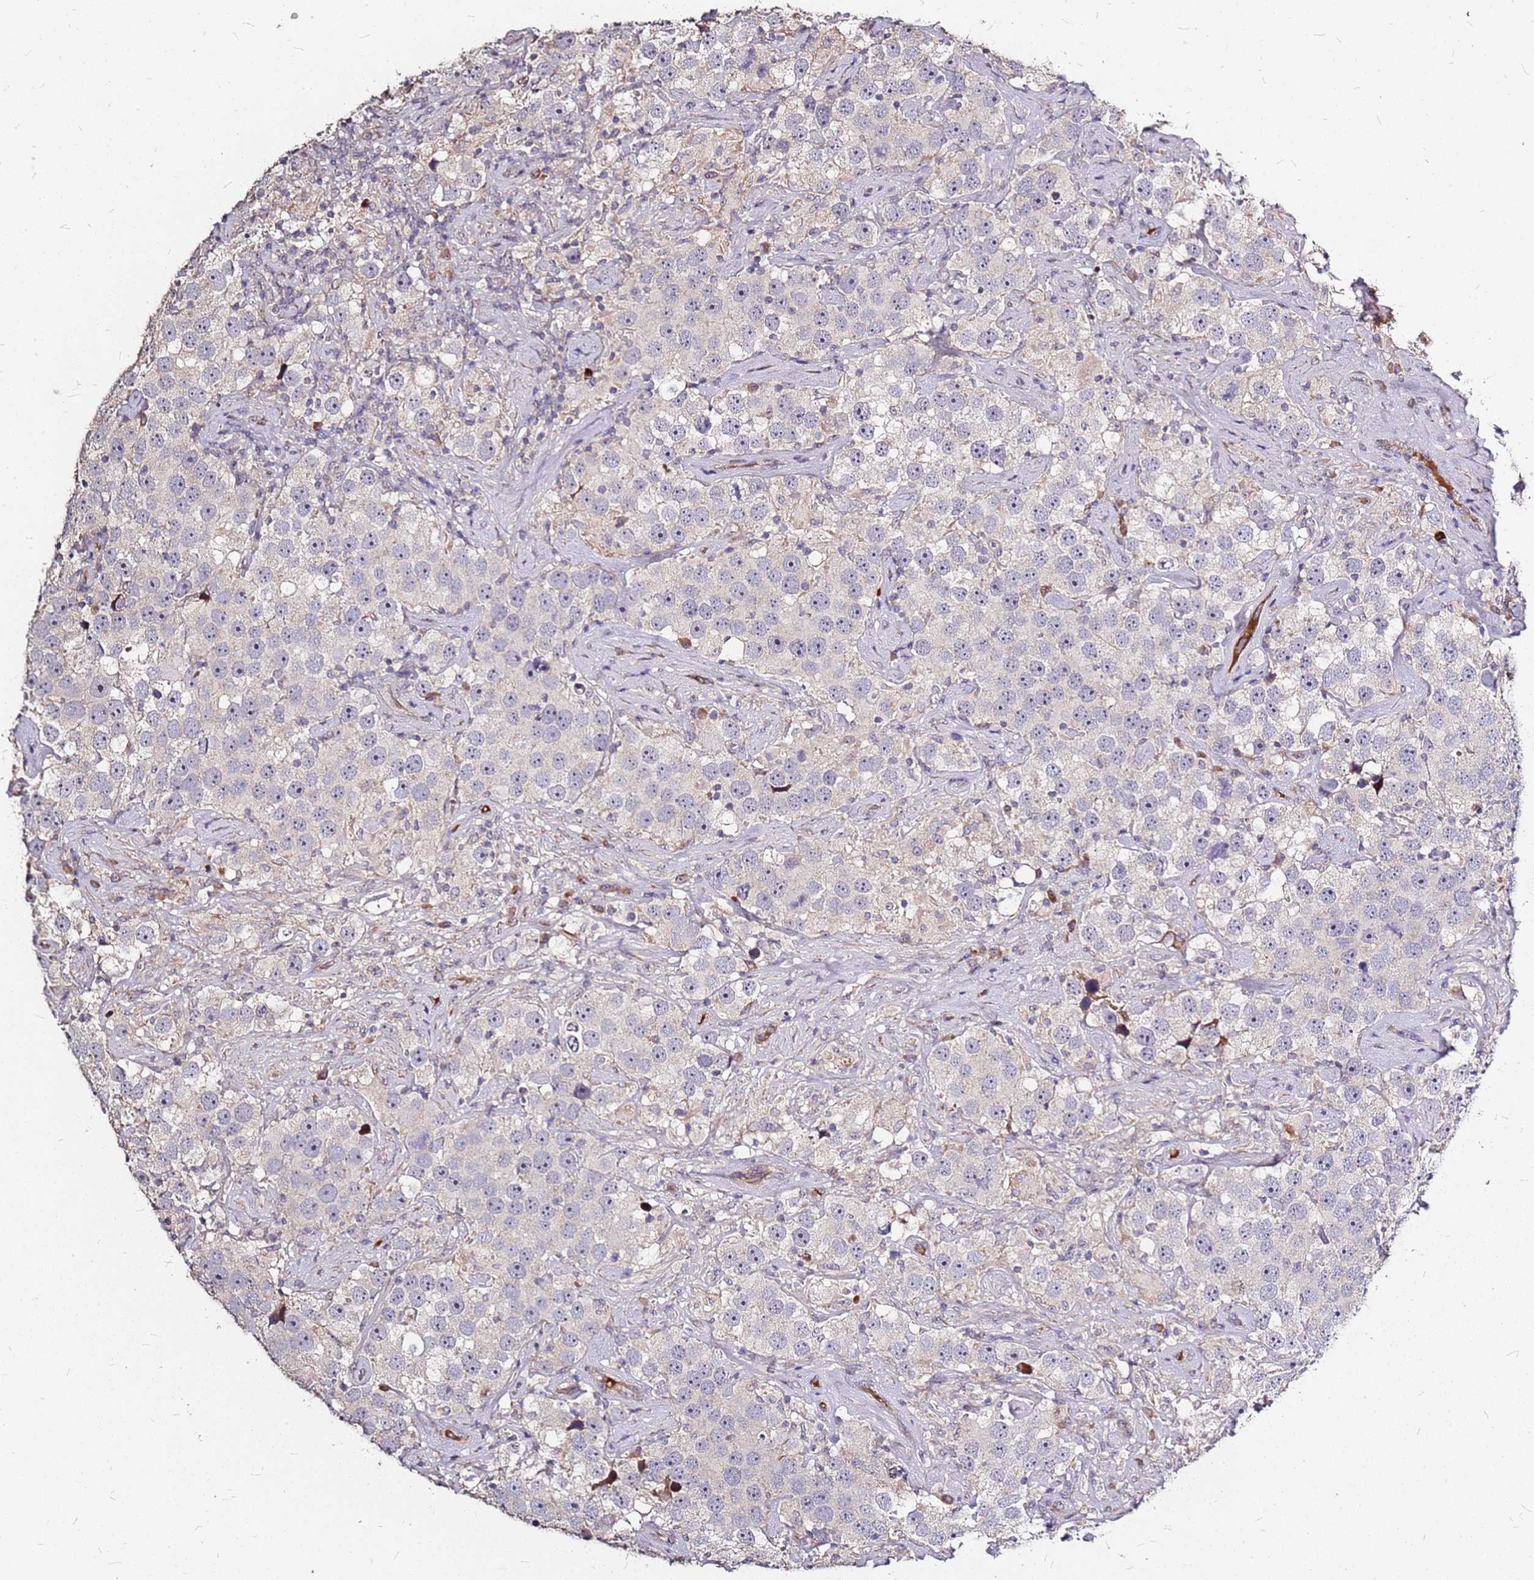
{"staining": {"intensity": "negative", "quantity": "none", "location": "none"}, "tissue": "testis cancer", "cell_type": "Tumor cells", "image_type": "cancer", "snomed": [{"axis": "morphology", "description": "Seminoma, NOS"}, {"axis": "topography", "description": "Testis"}], "caption": "This histopathology image is of seminoma (testis) stained with immunohistochemistry (IHC) to label a protein in brown with the nuclei are counter-stained blue. There is no positivity in tumor cells. (Brightfield microscopy of DAB (3,3'-diaminobenzidine) immunohistochemistry (IHC) at high magnification).", "gene": "DCDC2C", "patient": {"sex": "male", "age": 49}}